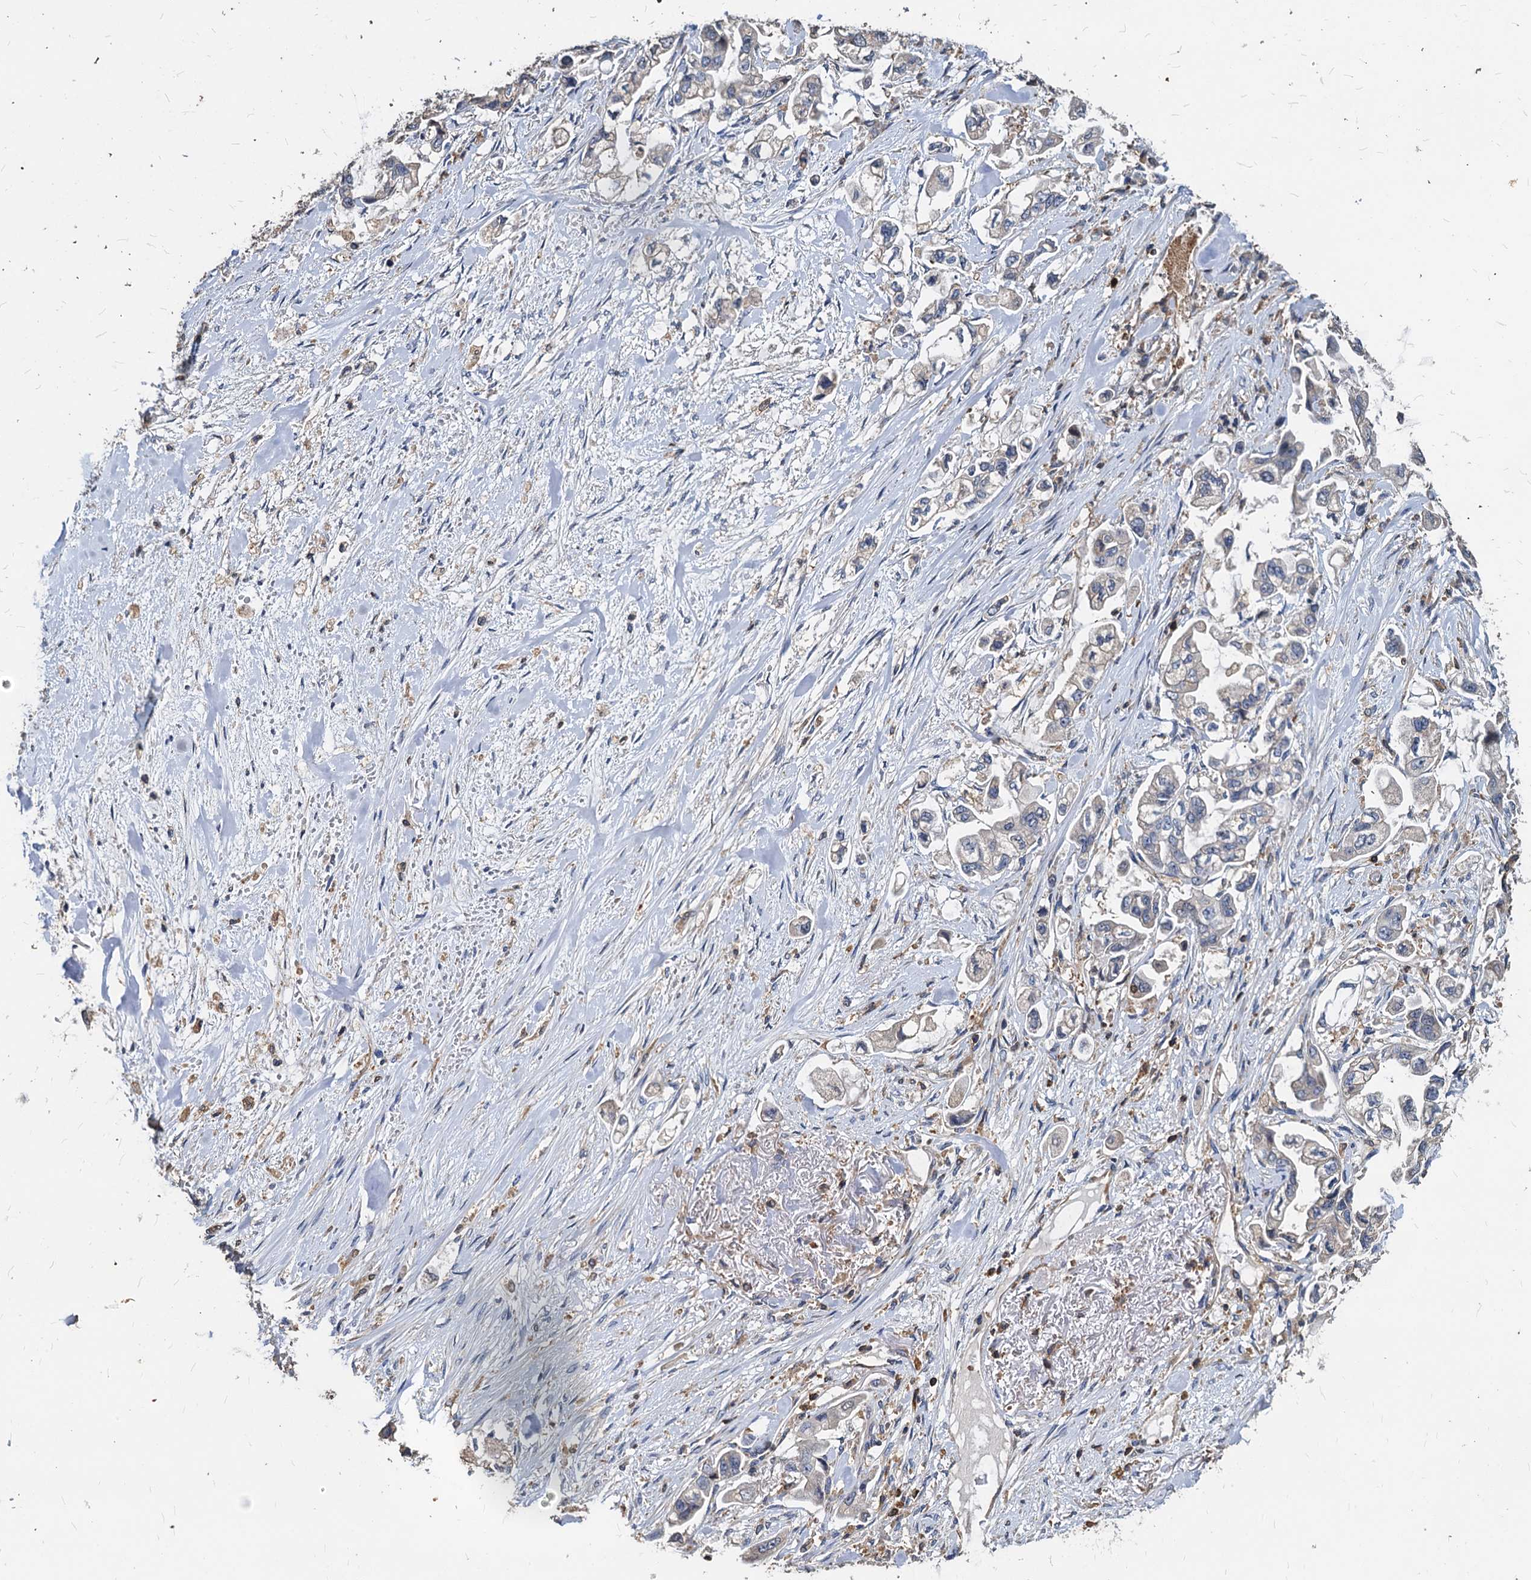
{"staining": {"intensity": "negative", "quantity": "none", "location": "none"}, "tissue": "stomach cancer", "cell_type": "Tumor cells", "image_type": "cancer", "snomed": [{"axis": "morphology", "description": "Adenocarcinoma, NOS"}, {"axis": "topography", "description": "Stomach"}], "caption": "Immunohistochemistry (IHC) micrograph of stomach cancer (adenocarcinoma) stained for a protein (brown), which exhibits no expression in tumor cells. (Stains: DAB IHC with hematoxylin counter stain, Microscopy: brightfield microscopy at high magnification).", "gene": "LCP2", "patient": {"sex": "male", "age": 62}}